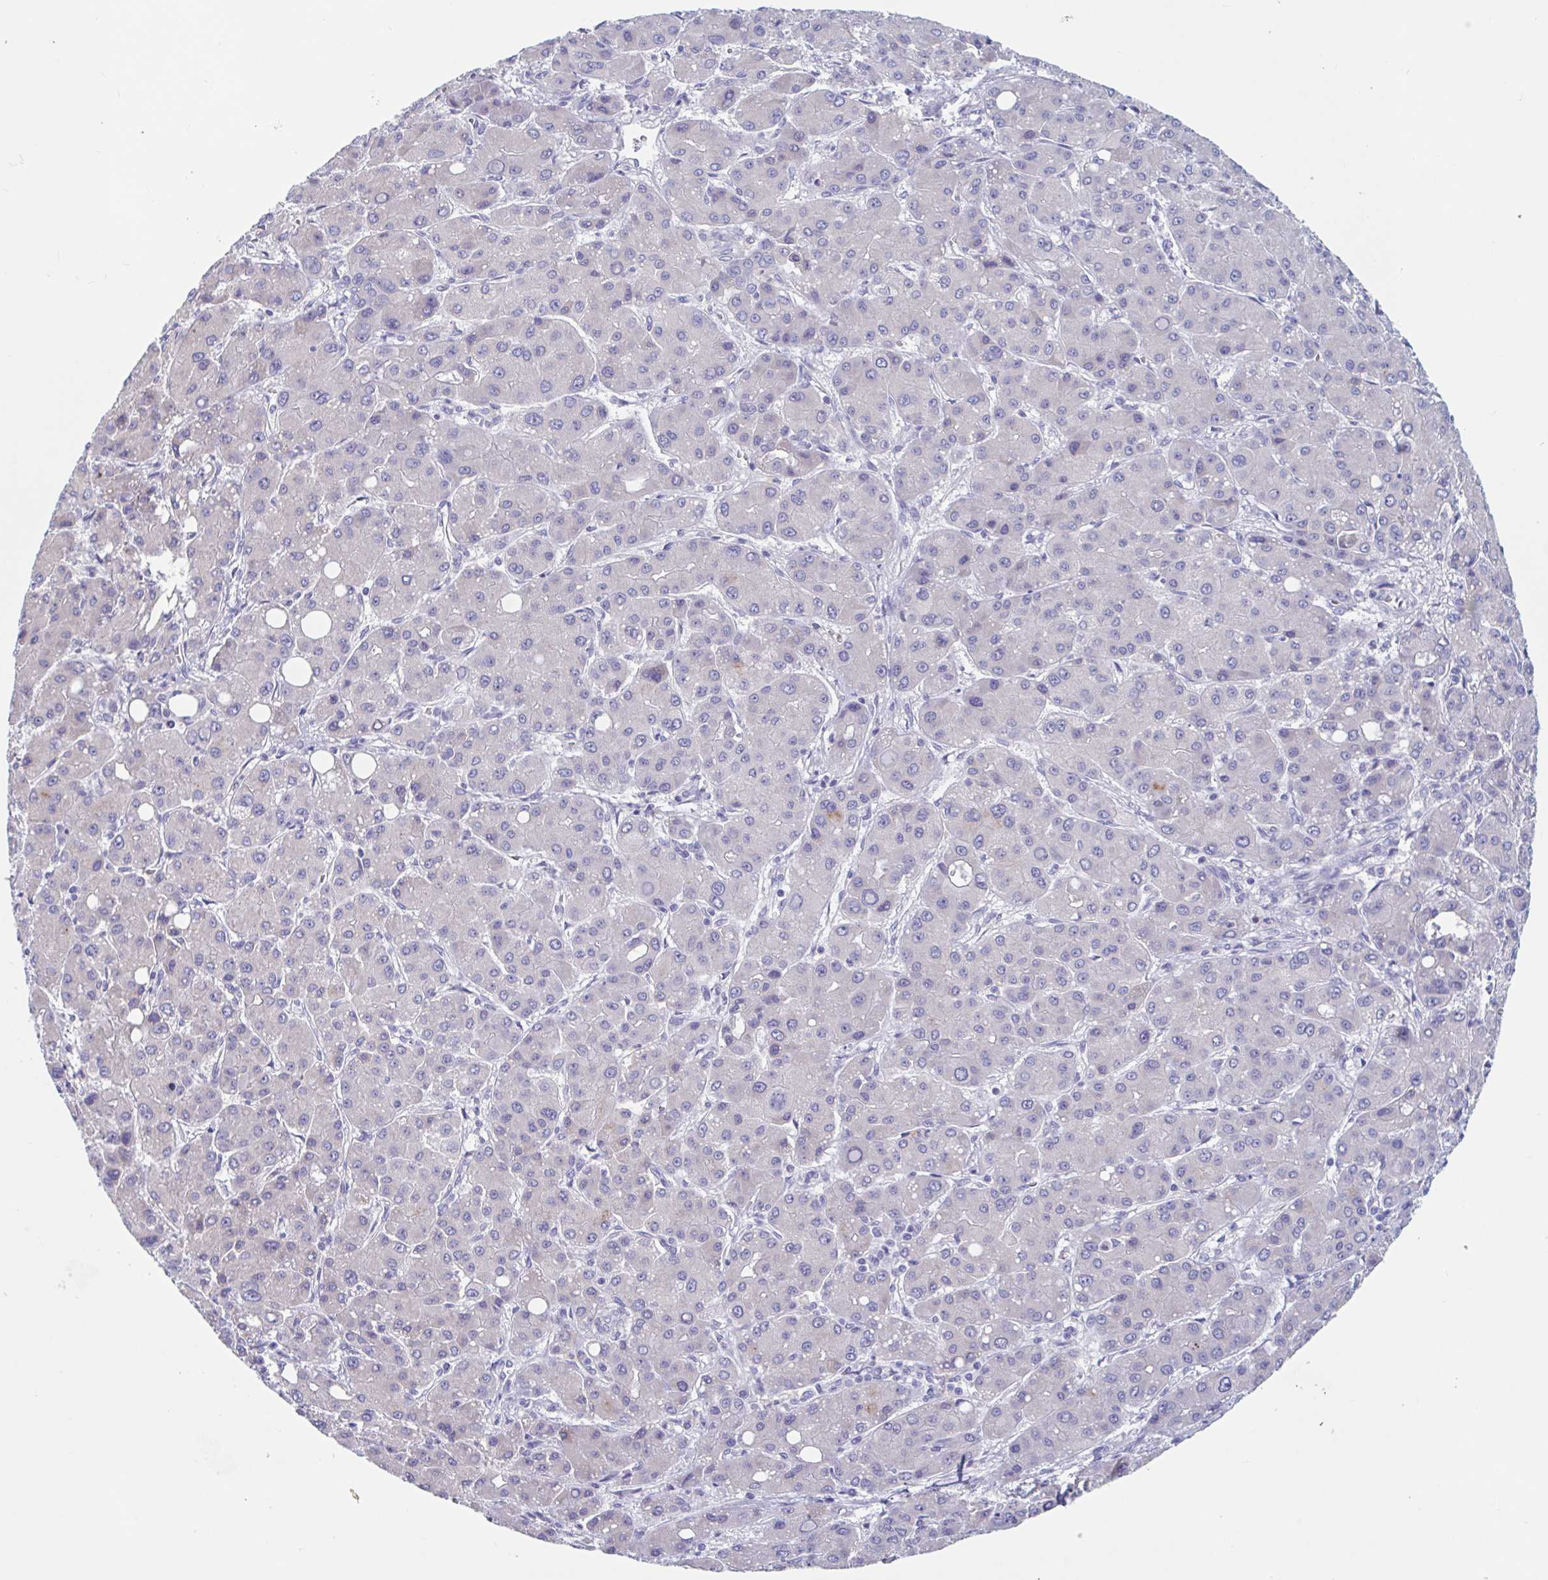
{"staining": {"intensity": "negative", "quantity": "none", "location": "none"}, "tissue": "liver cancer", "cell_type": "Tumor cells", "image_type": "cancer", "snomed": [{"axis": "morphology", "description": "Carcinoma, Hepatocellular, NOS"}, {"axis": "topography", "description": "Liver"}], "caption": "IHC photomicrograph of liver cancer (hepatocellular carcinoma) stained for a protein (brown), which reveals no expression in tumor cells.", "gene": "UNKL", "patient": {"sex": "male", "age": 55}}